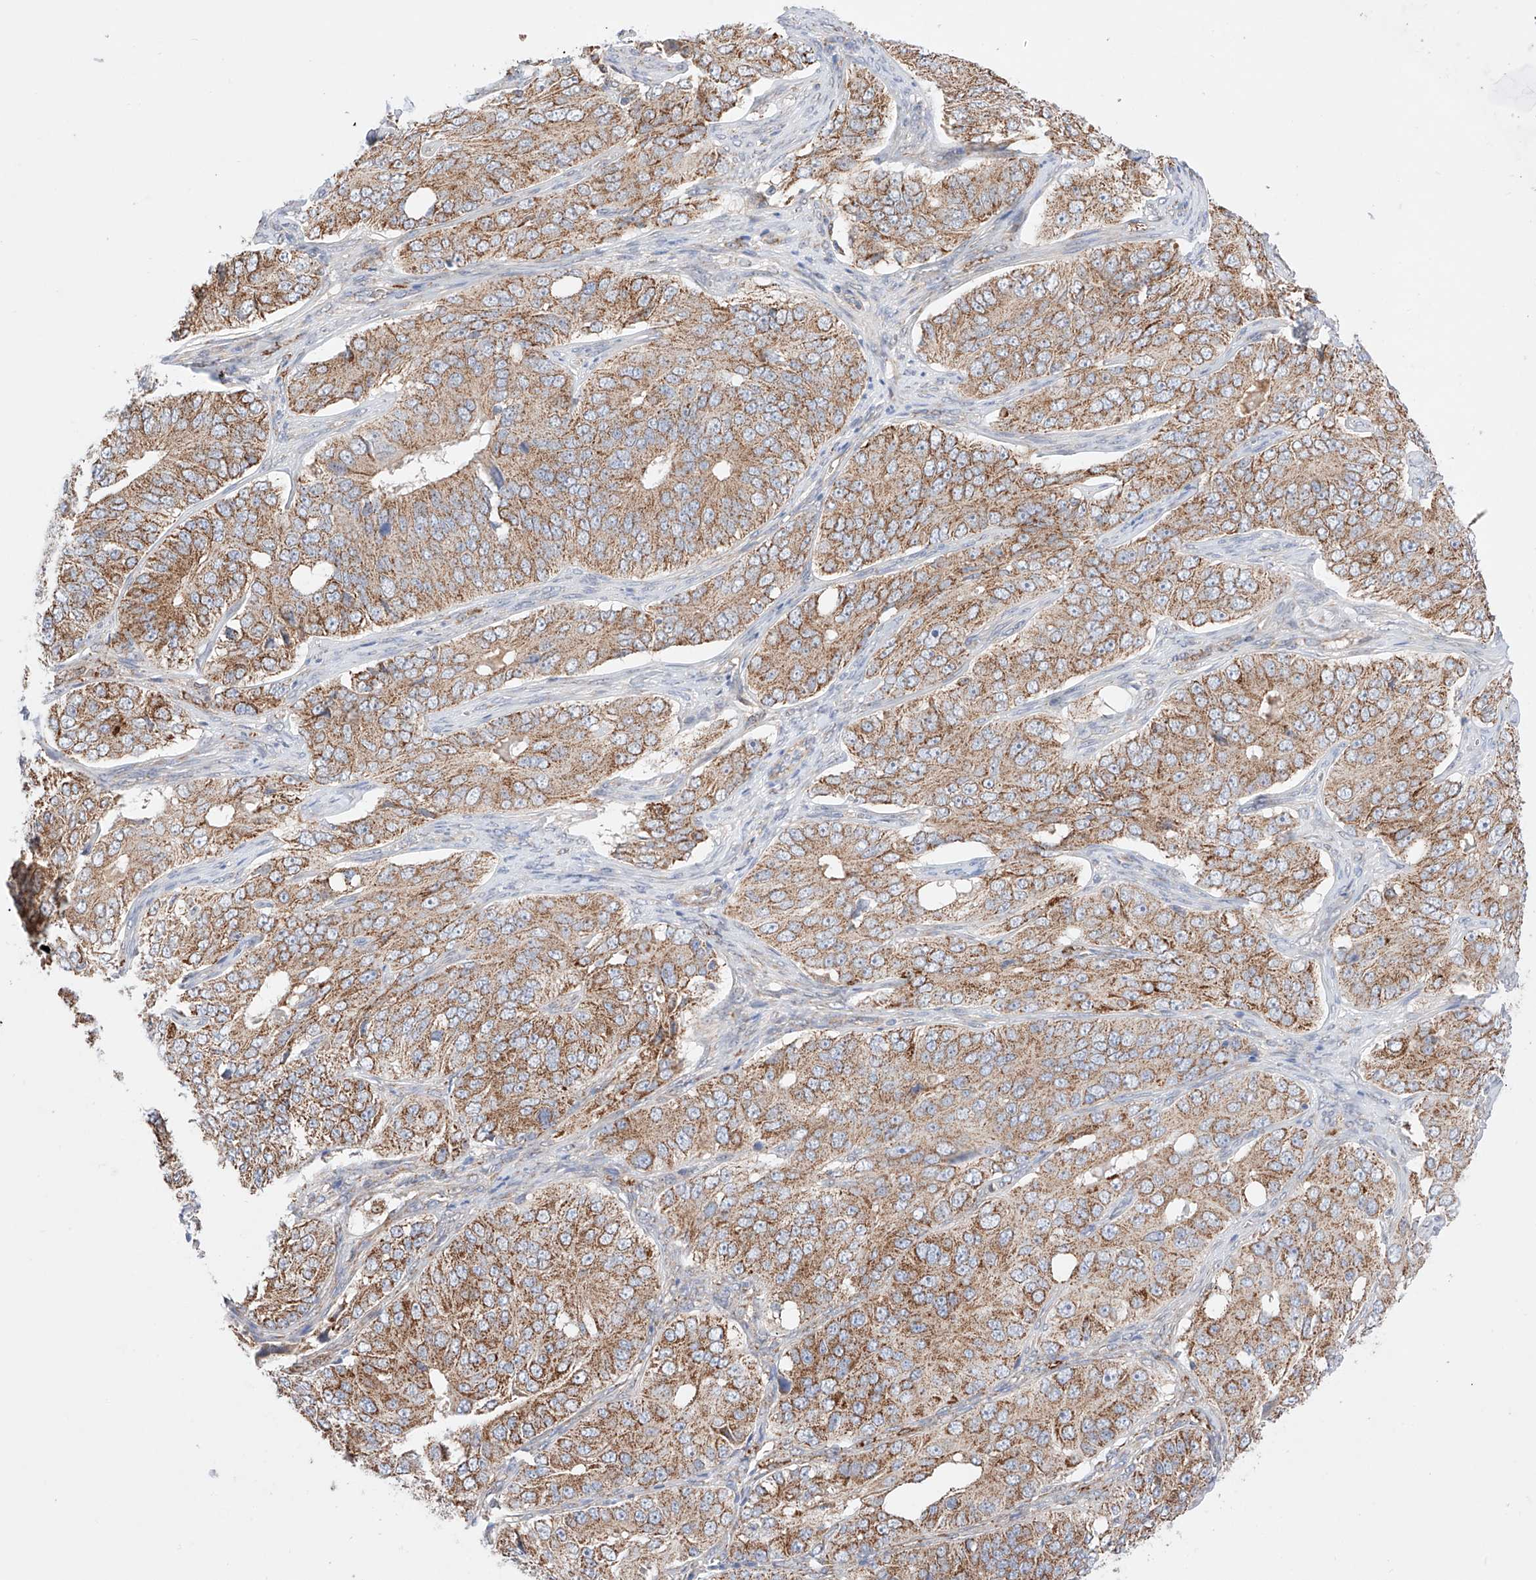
{"staining": {"intensity": "moderate", "quantity": ">75%", "location": "cytoplasmic/membranous"}, "tissue": "ovarian cancer", "cell_type": "Tumor cells", "image_type": "cancer", "snomed": [{"axis": "morphology", "description": "Carcinoma, endometroid"}, {"axis": "topography", "description": "Ovary"}], "caption": "Immunohistochemistry (IHC) (DAB (3,3'-diaminobenzidine)) staining of human ovarian cancer (endometroid carcinoma) reveals moderate cytoplasmic/membranous protein expression in about >75% of tumor cells. Immunohistochemistry (IHC) stains the protein of interest in brown and the nuclei are stained blue.", "gene": "KTI12", "patient": {"sex": "female", "age": 51}}